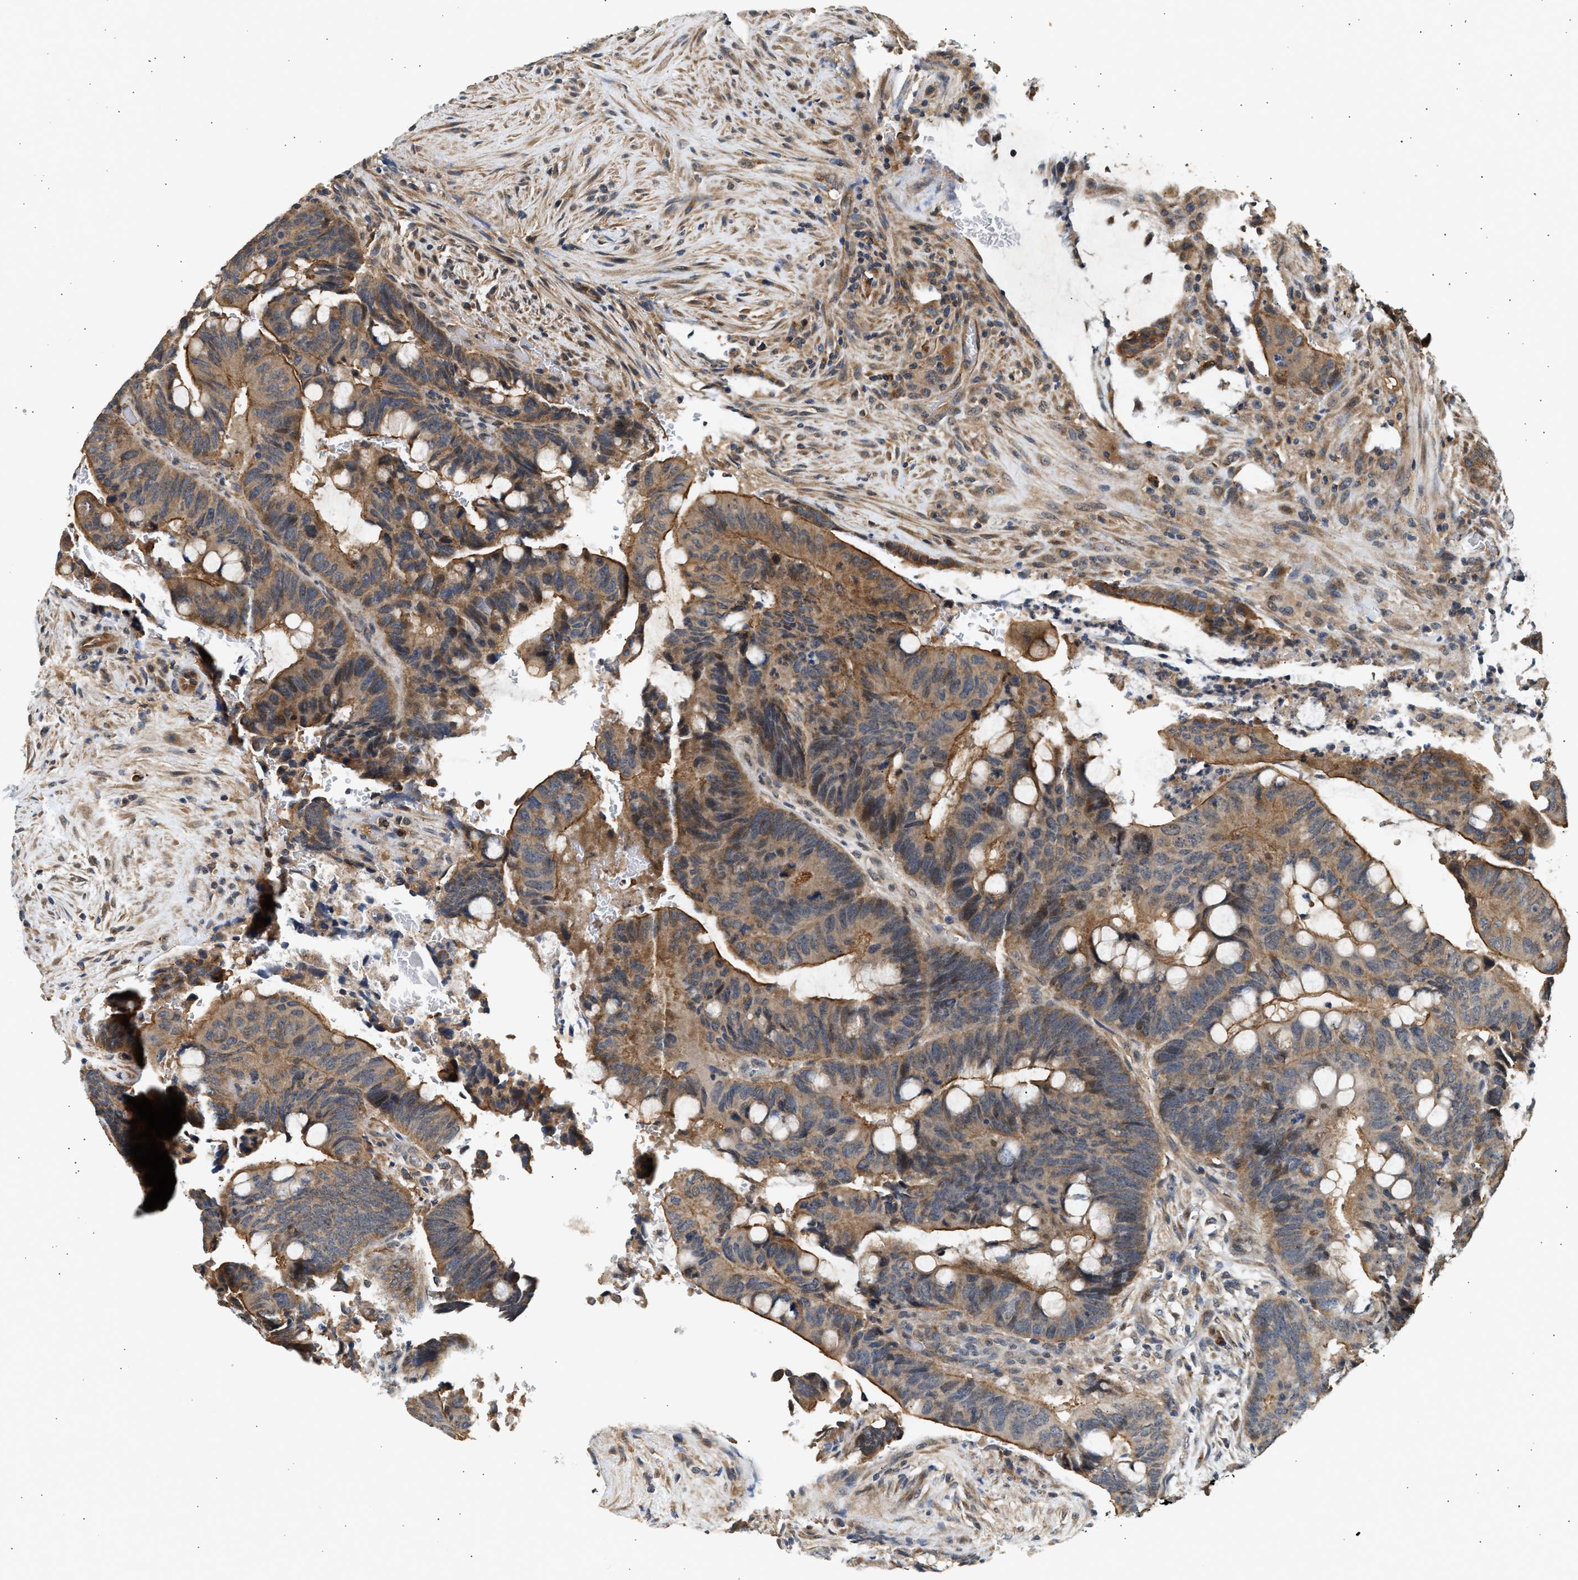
{"staining": {"intensity": "strong", "quantity": ">75%", "location": "cytoplasmic/membranous"}, "tissue": "colorectal cancer", "cell_type": "Tumor cells", "image_type": "cancer", "snomed": [{"axis": "morphology", "description": "Normal tissue, NOS"}, {"axis": "morphology", "description": "Adenocarcinoma, NOS"}, {"axis": "topography", "description": "Rectum"}, {"axis": "topography", "description": "Peripheral nerve tissue"}], "caption": "Immunohistochemistry histopathology image of neoplastic tissue: human colorectal adenocarcinoma stained using IHC reveals high levels of strong protein expression localized specifically in the cytoplasmic/membranous of tumor cells, appearing as a cytoplasmic/membranous brown color.", "gene": "DUSP14", "patient": {"sex": "male", "age": 92}}